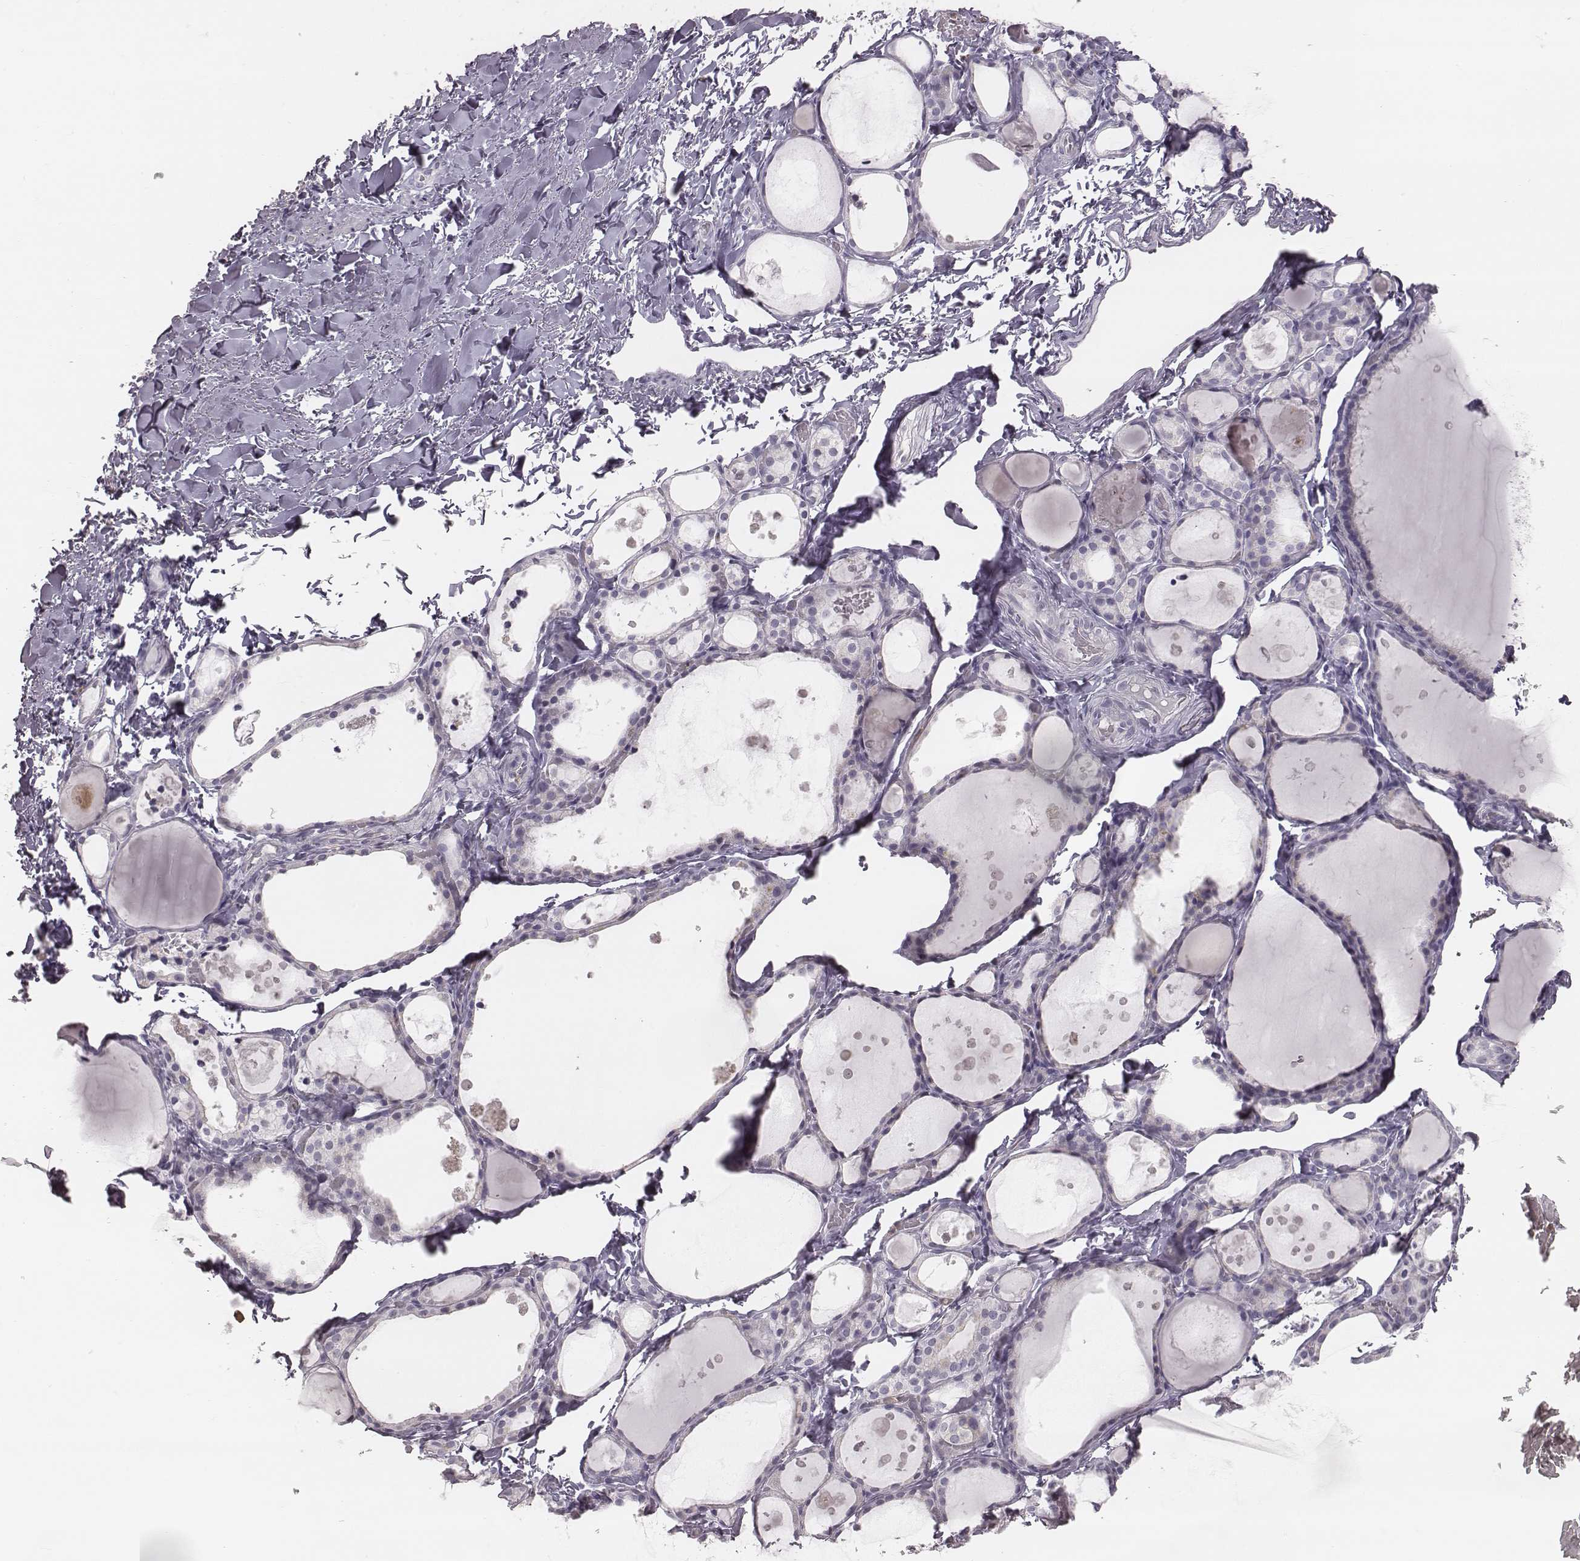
{"staining": {"intensity": "negative", "quantity": "none", "location": "none"}, "tissue": "thyroid gland", "cell_type": "Glandular cells", "image_type": "normal", "snomed": [{"axis": "morphology", "description": "Normal tissue, NOS"}, {"axis": "topography", "description": "Thyroid gland"}], "caption": "DAB (3,3'-diaminobenzidine) immunohistochemical staining of normal human thyroid gland demonstrates no significant positivity in glandular cells. (Stains: DAB immunohistochemistry with hematoxylin counter stain, Microscopy: brightfield microscopy at high magnification).", "gene": "KCNJ12", "patient": {"sex": "male", "age": 68}}